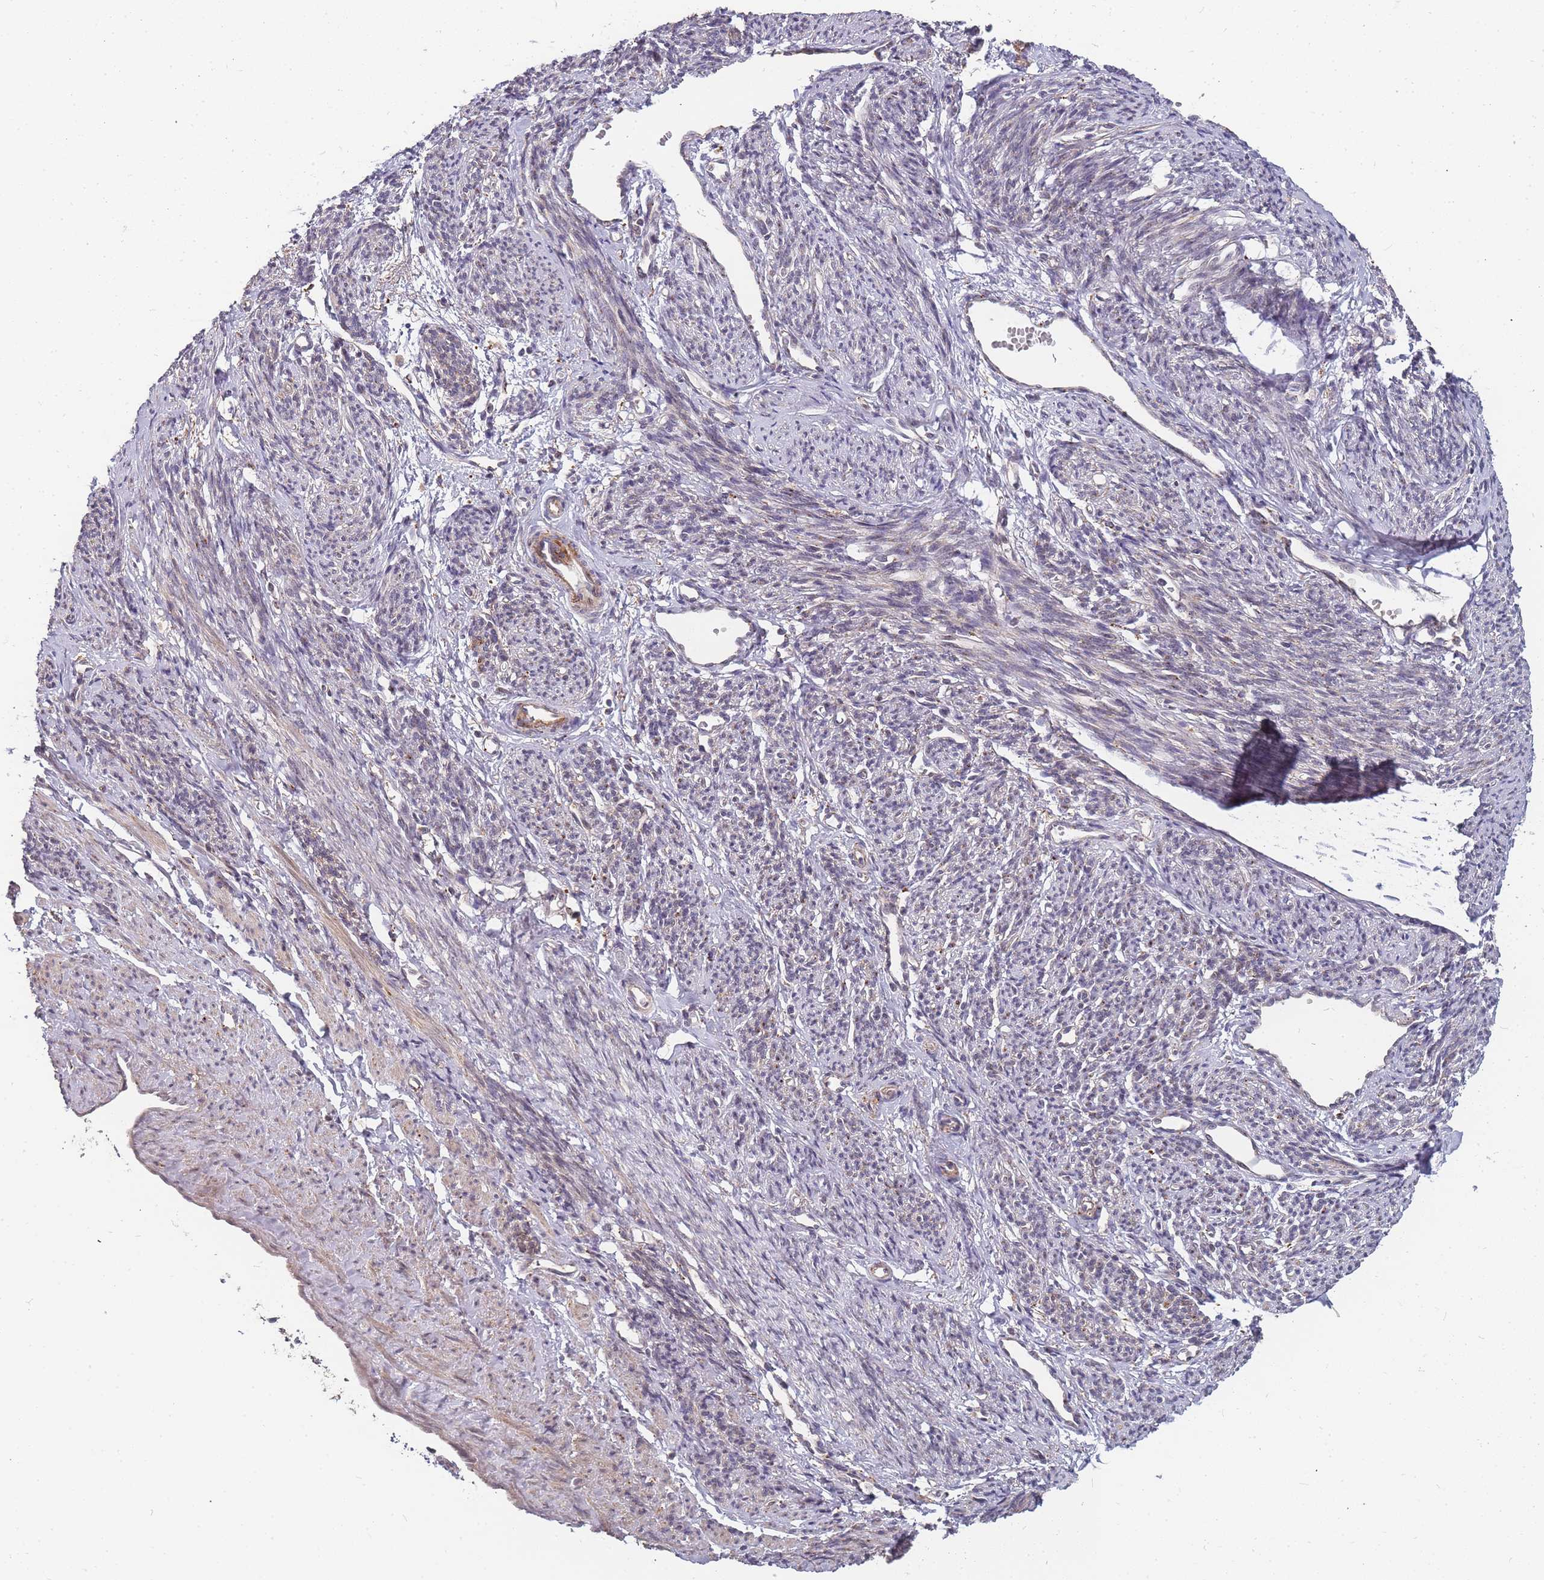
{"staining": {"intensity": "moderate", "quantity": "25%-75%", "location": "cytoplasmic/membranous"}, "tissue": "smooth muscle", "cell_type": "Smooth muscle cells", "image_type": "normal", "snomed": [{"axis": "morphology", "description": "Normal tissue, NOS"}, {"axis": "topography", "description": "Smooth muscle"}, {"axis": "topography", "description": "Uterus"}], "caption": "This is a photomicrograph of IHC staining of unremarkable smooth muscle, which shows moderate positivity in the cytoplasmic/membranous of smooth muscle cells.", "gene": "ATG5", "patient": {"sex": "female", "age": 59}}